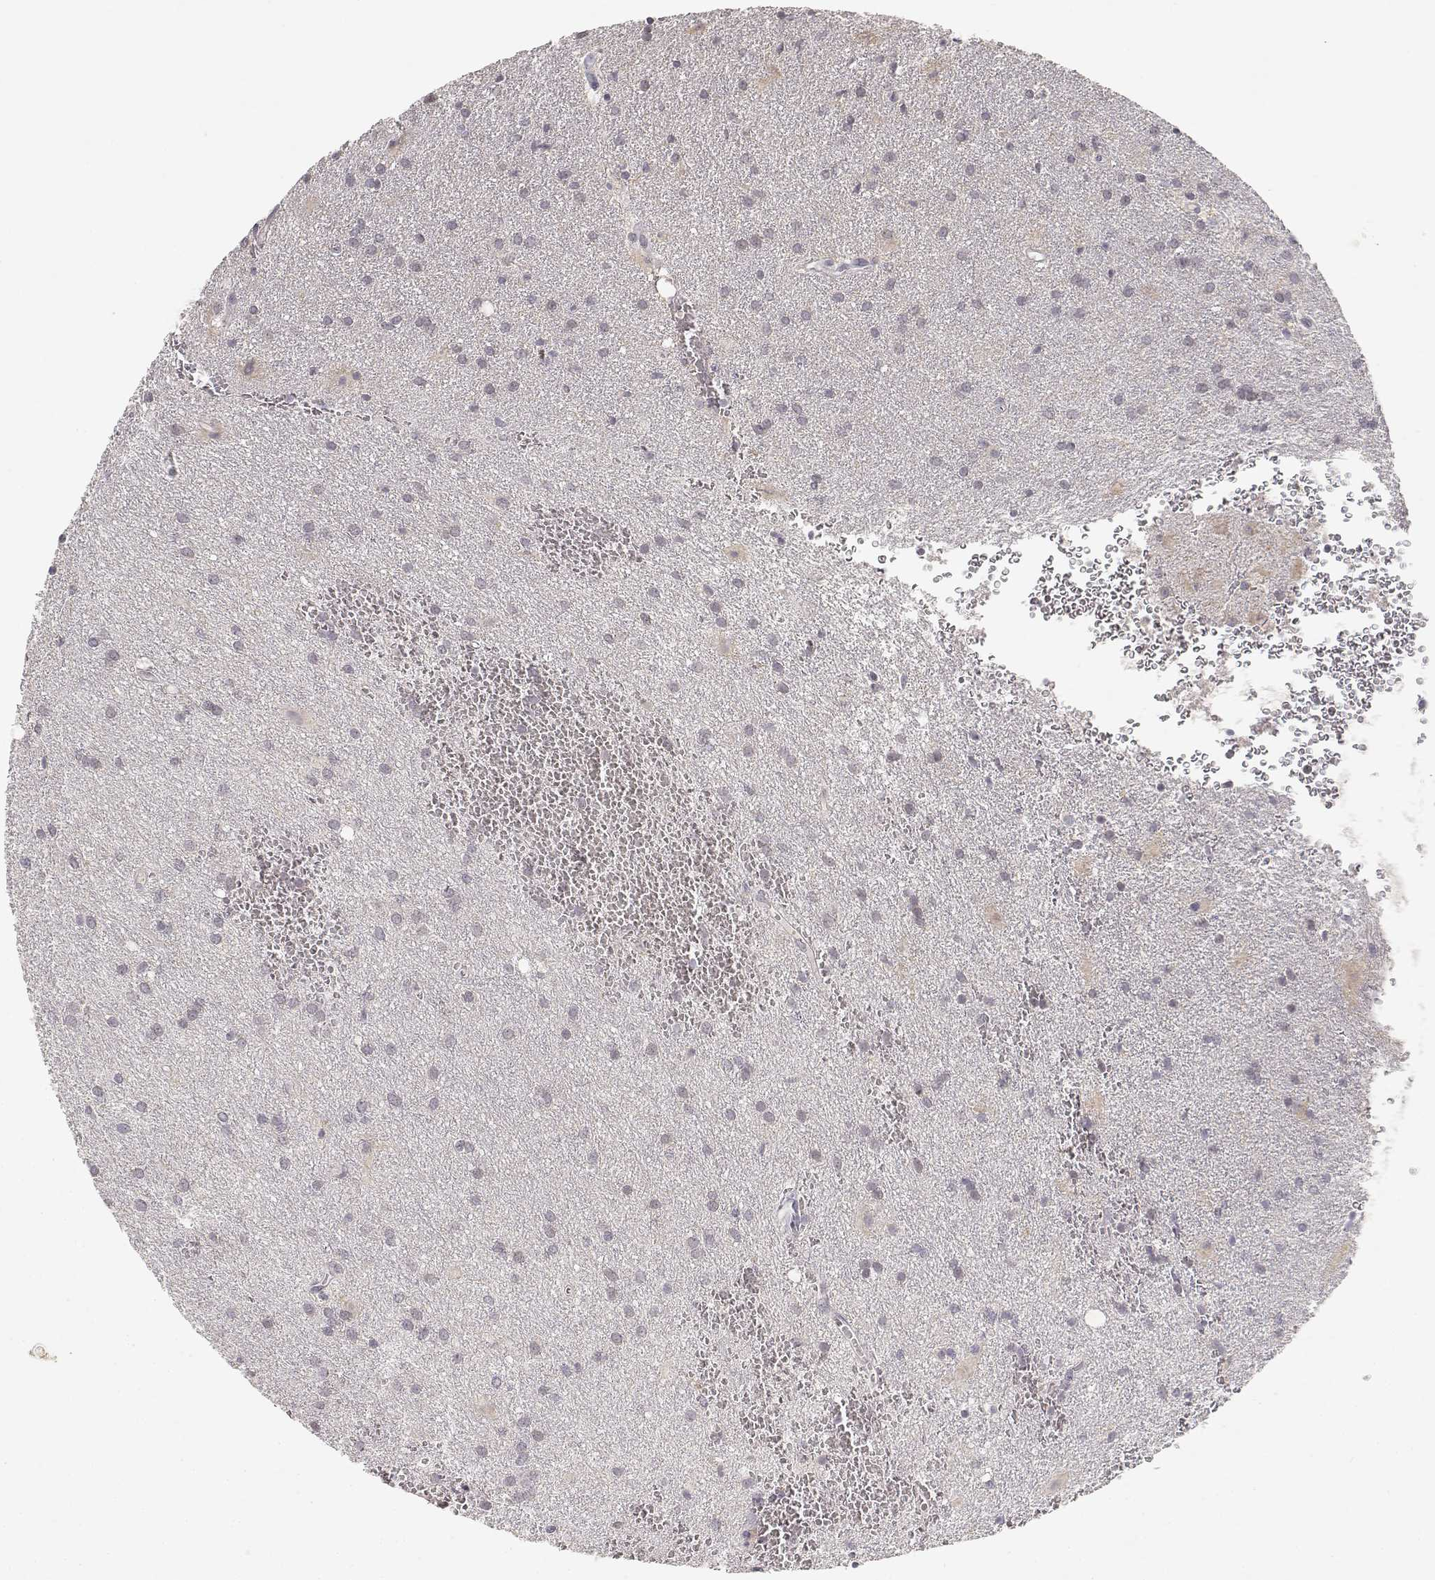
{"staining": {"intensity": "negative", "quantity": "none", "location": "none"}, "tissue": "glioma", "cell_type": "Tumor cells", "image_type": "cancer", "snomed": [{"axis": "morphology", "description": "Glioma, malignant, Low grade"}, {"axis": "topography", "description": "Brain"}], "caption": "Immunohistochemical staining of glioma demonstrates no significant staining in tumor cells.", "gene": "RAD51", "patient": {"sex": "male", "age": 58}}